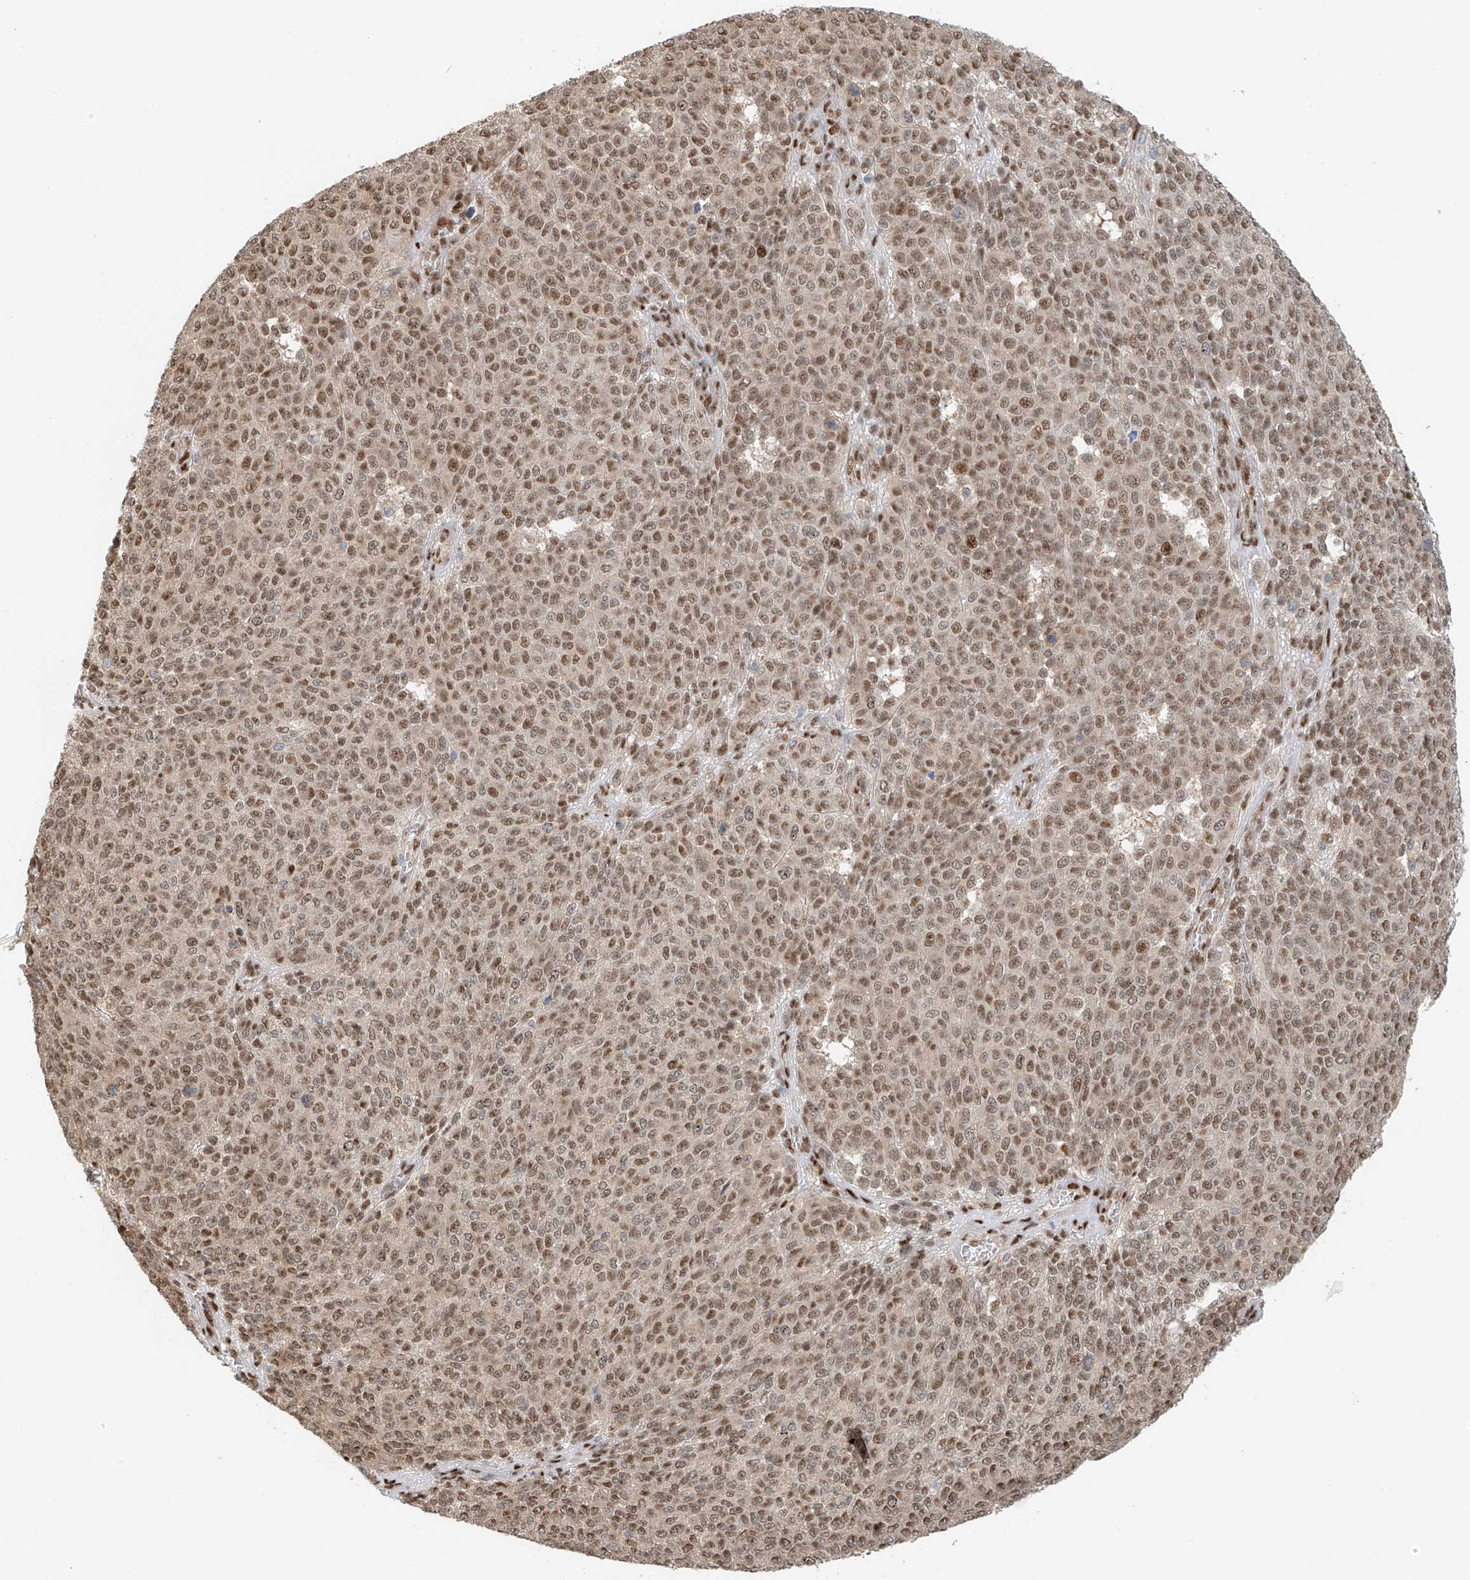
{"staining": {"intensity": "moderate", "quantity": ">75%", "location": "nuclear"}, "tissue": "melanoma", "cell_type": "Tumor cells", "image_type": "cancer", "snomed": [{"axis": "morphology", "description": "Malignant melanoma, NOS"}, {"axis": "topography", "description": "Skin"}], "caption": "Tumor cells show medium levels of moderate nuclear staining in about >75% of cells in human malignant melanoma.", "gene": "ZNF514", "patient": {"sex": "male", "age": 49}}